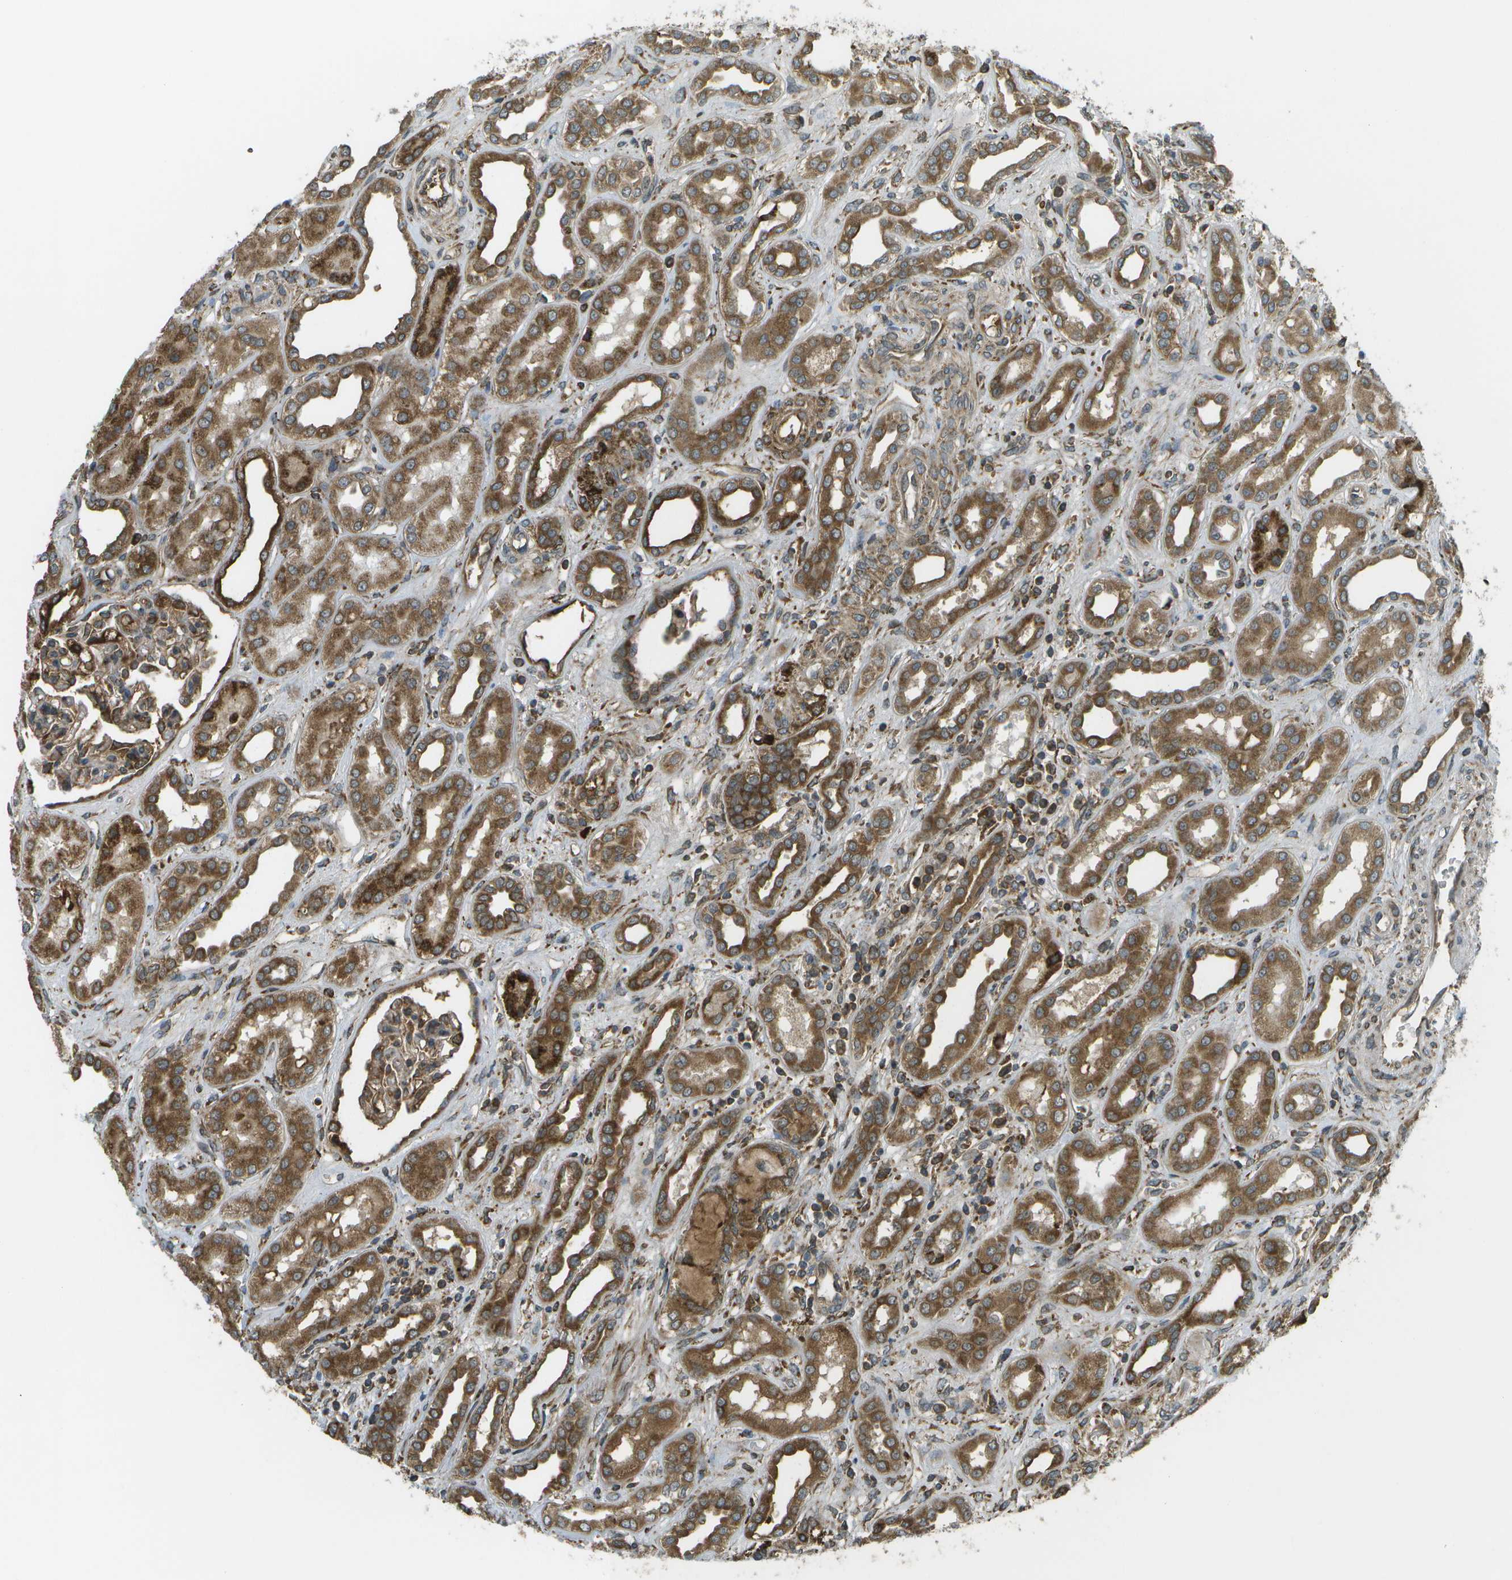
{"staining": {"intensity": "moderate", "quantity": ">75%", "location": "cytoplasmic/membranous"}, "tissue": "kidney", "cell_type": "Cells in glomeruli", "image_type": "normal", "snomed": [{"axis": "morphology", "description": "Normal tissue, NOS"}, {"axis": "topography", "description": "Kidney"}], "caption": "A histopathology image of human kidney stained for a protein shows moderate cytoplasmic/membranous brown staining in cells in glomeruli.", "gene": "USP30", "patient": {"sex": "male", "age": 59}}